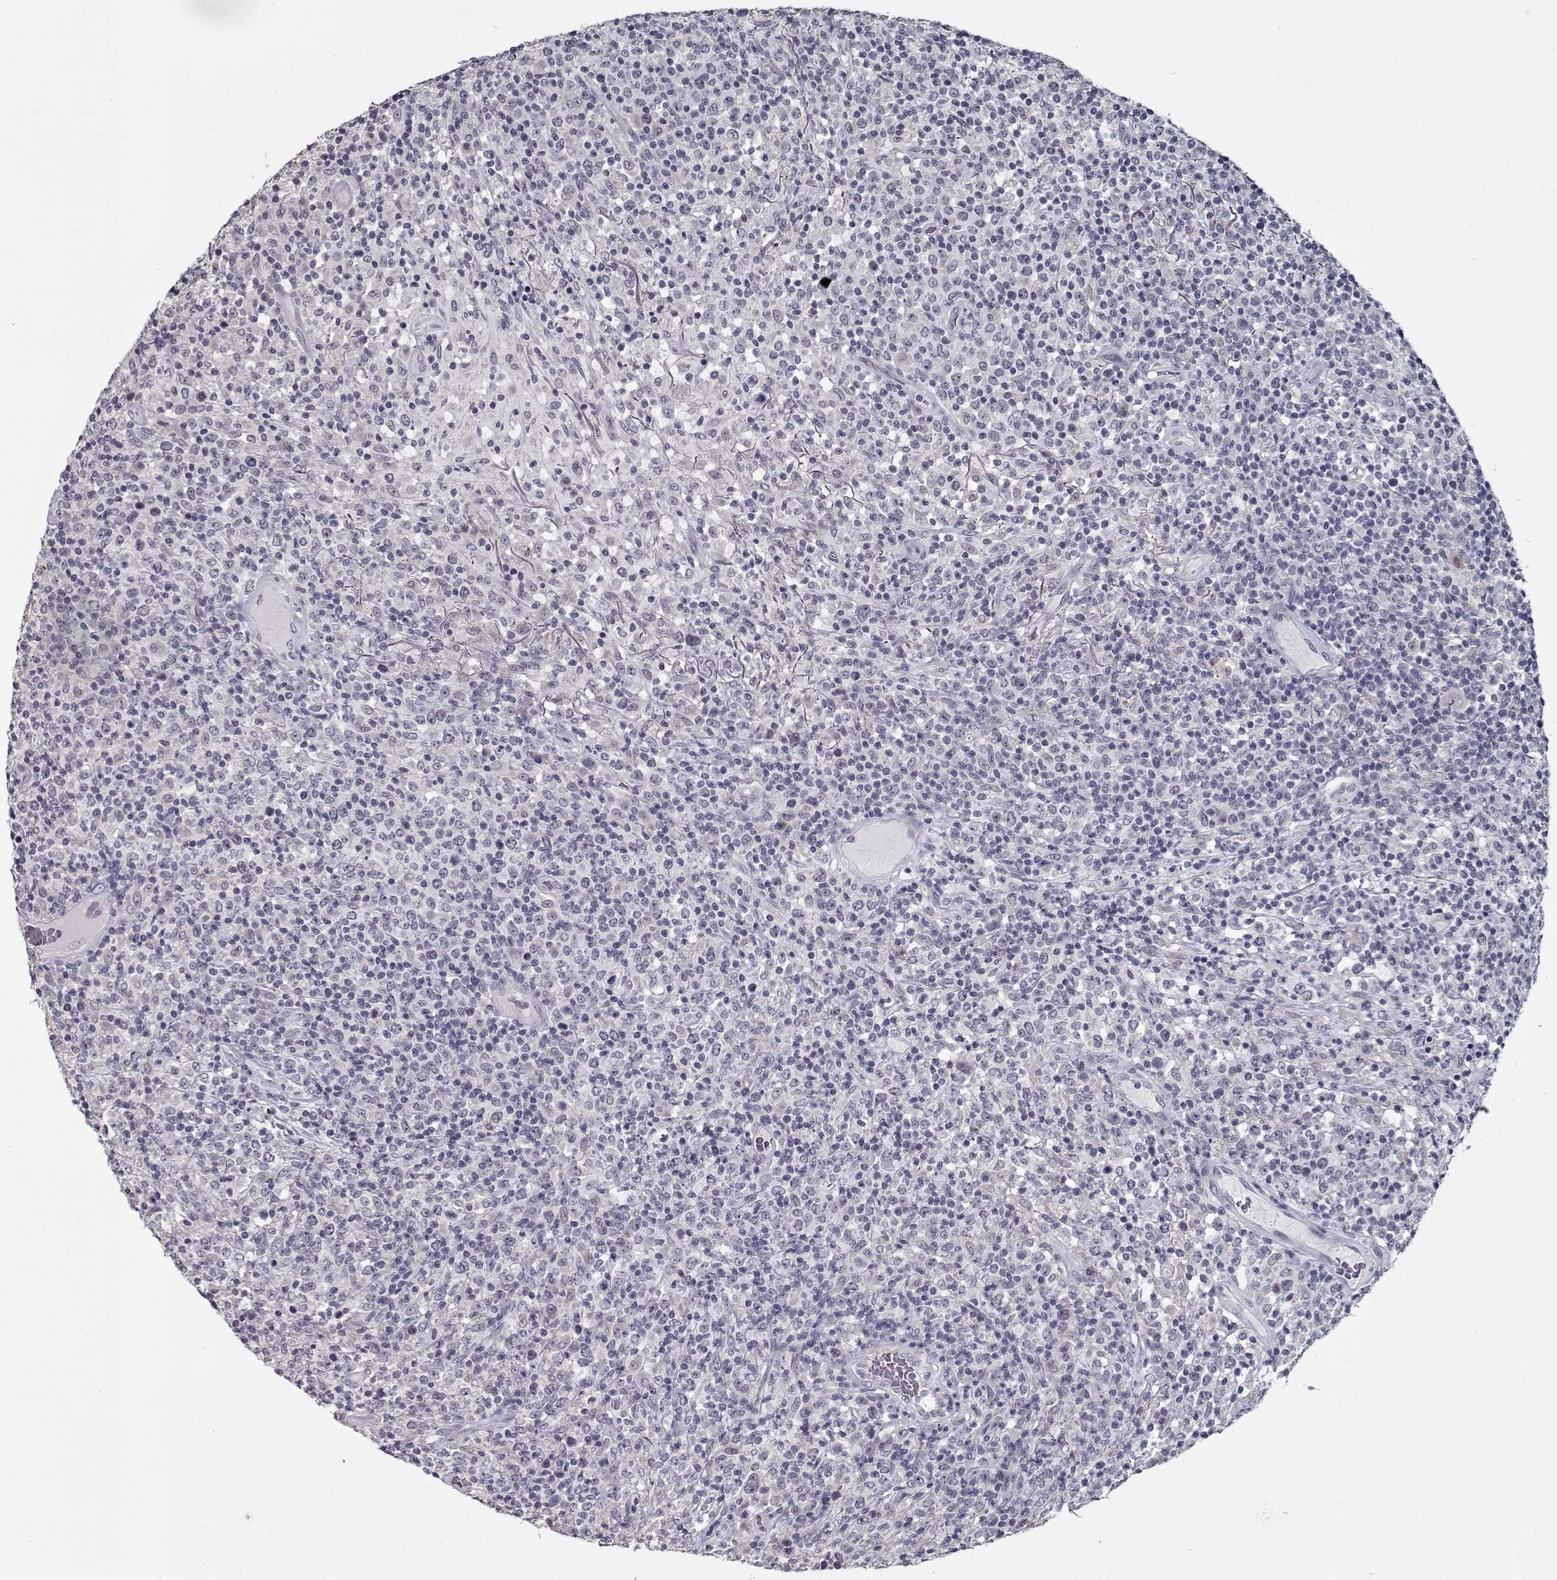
{"staining": {"intensity": "negative", "quantity": "none", "location": "none"}, "tissue": "lymphoma", "cell_type": "Tumor cells", "image_type": "cancer", "snomed": [{"axis": "morphology", "description": "Malignant lymphoma, non-Hodgkin's type, High grade"}, {"axis": "topography", "description": "Lung"}], "caption": "DAB immunohistochemical staining of high-grade malignant lymphoma, non-Hodgkin's type shows no significant expression in tumor cells.", "gene": "SEC16B", "patient": {"sex": "male", "age": 79}}